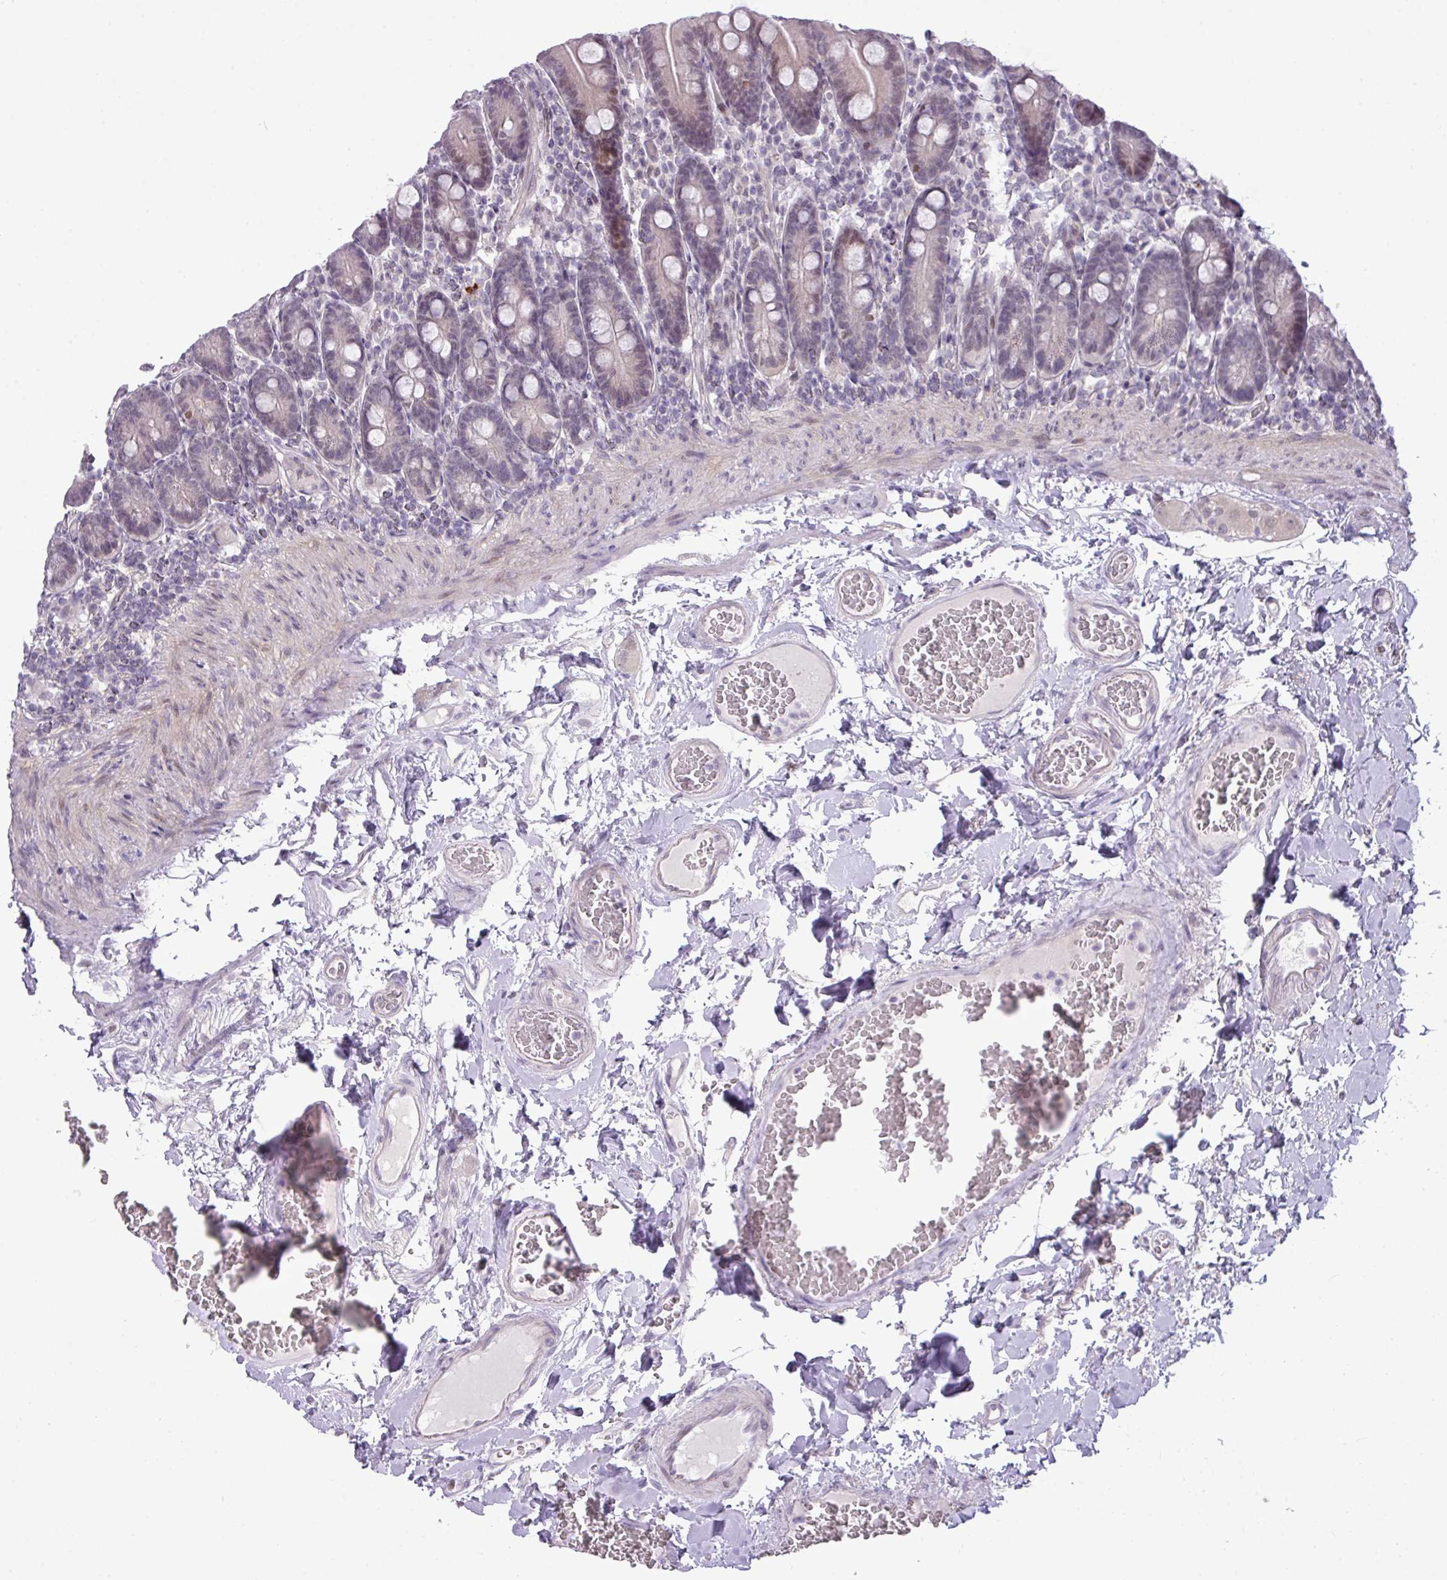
{"staining": {"intensity": "weak", "quantity": "25%-75%", "location": "cytoplasmic/membranous,nuclear"}, "tissue": "duodenum", "cell_type": "Glandular cells", "image_type": "normal", "snomed": [{"axis": "morphology", "description": "Normal tissue, NOS"}, {"axis": "topography", "description": "Duodenum"}], "caption": "Glandular cells display low levels of weak cytoplasmic/membranous,nuclear staining in approximately 25%-75% of cells in benign duodenum. The staining is performed using DAB (3,3'-diaminobenzidine) brown chromogen to label protein expression. The nuclei are counter-stained blue using hematoxylin.", "gene": "ANKRD13B", "patient": {"sex": "female", "age": 62}}